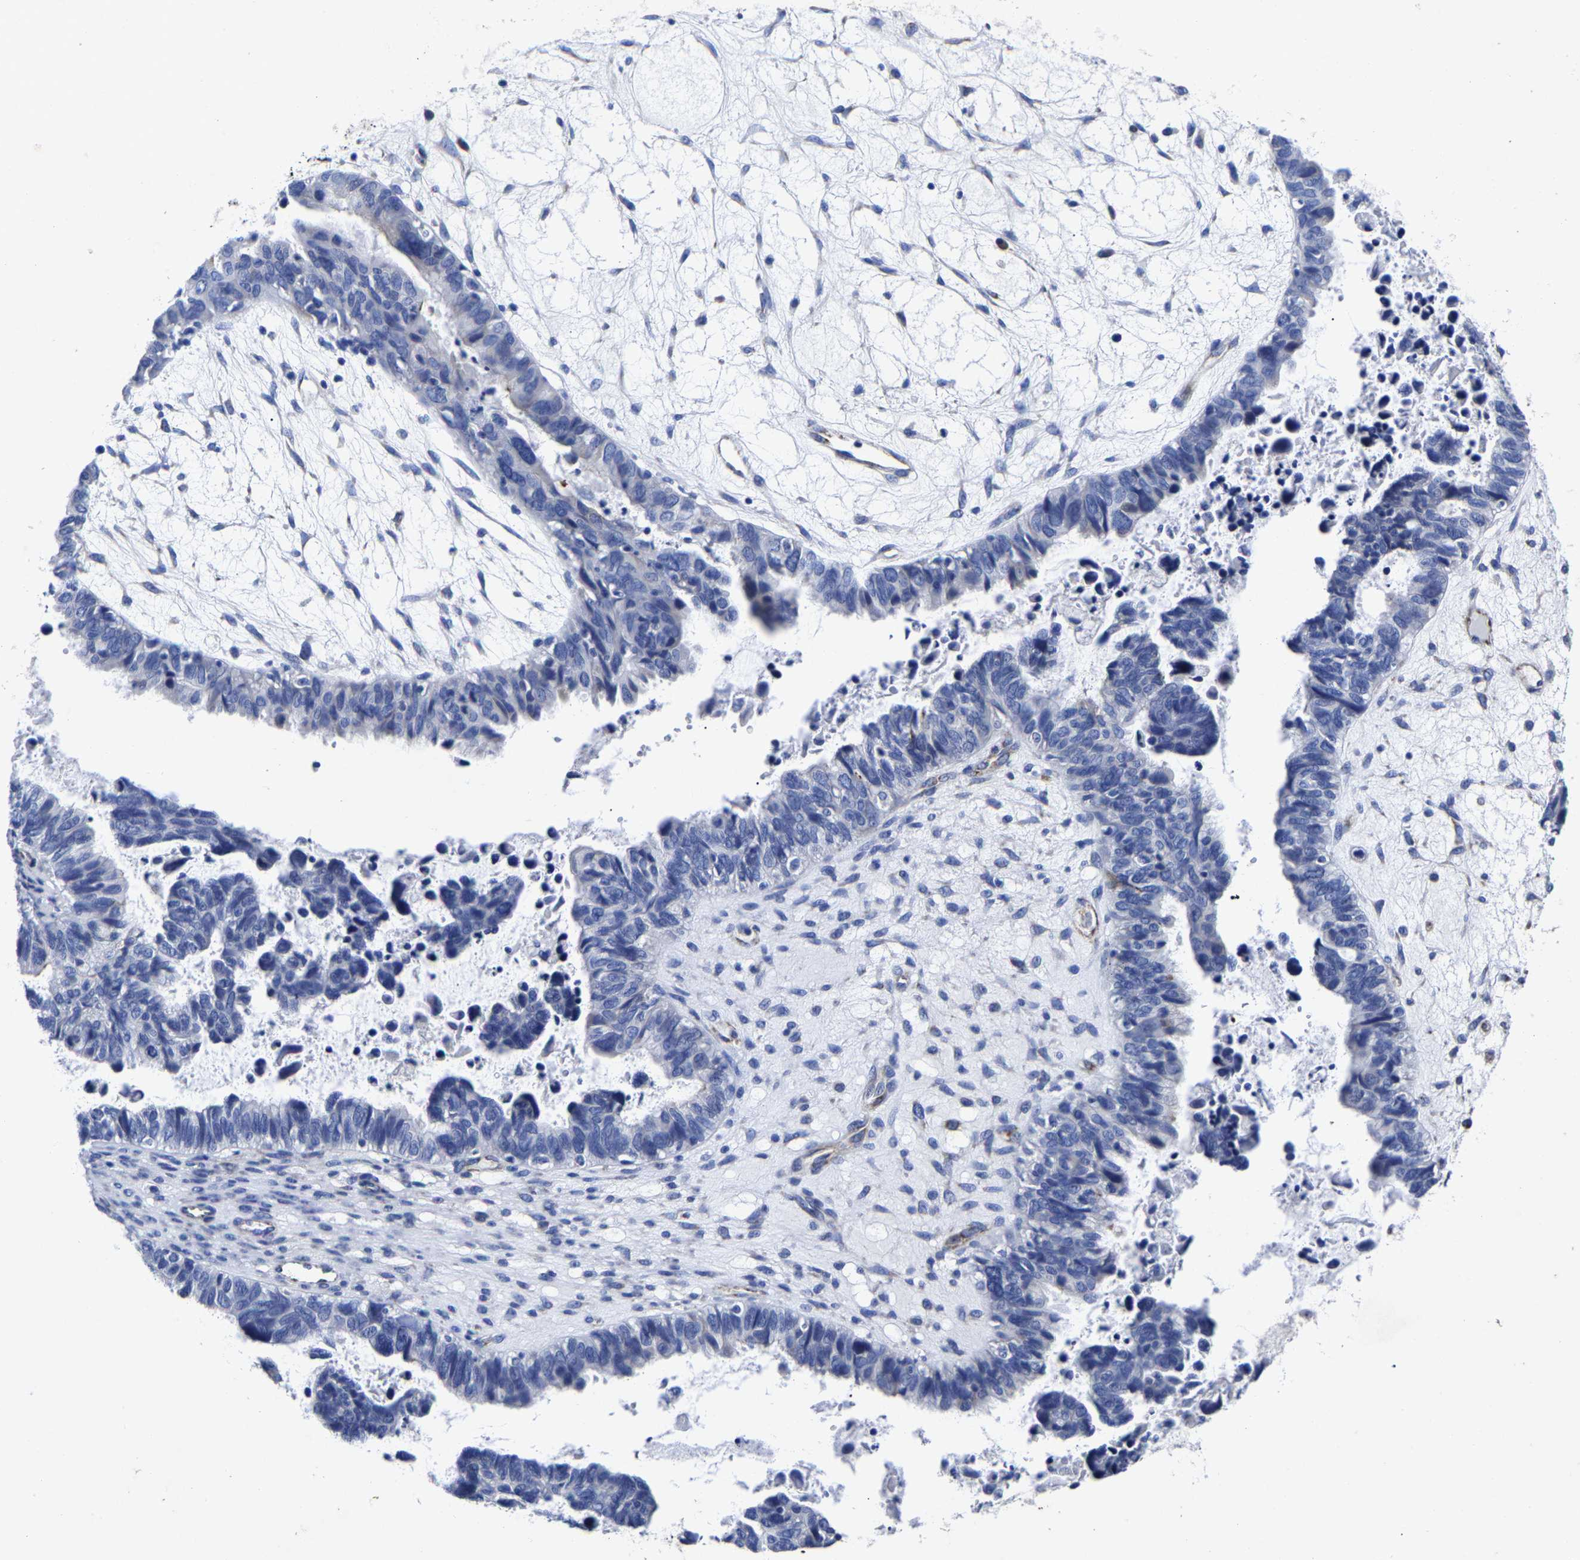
{"staining": {"intensity": "negative", "quantity": "none", "location": "none"}, "tissue": "ovarian cancer", "cell_type": "Tumor cells", "image_type": "cancer", "snomed": [{"axis": "morphology", "description": "Cystadenocarcinoma, serous, NOS"}, {"axis": "topography", "description": "Ovary"}], "caption": "Tumor cells are negative for protein expression in human ovarian cancer (serous cystadenocarcinoma).", "gene": "AASS", "patient": {"sex": "female", "age": 79}}